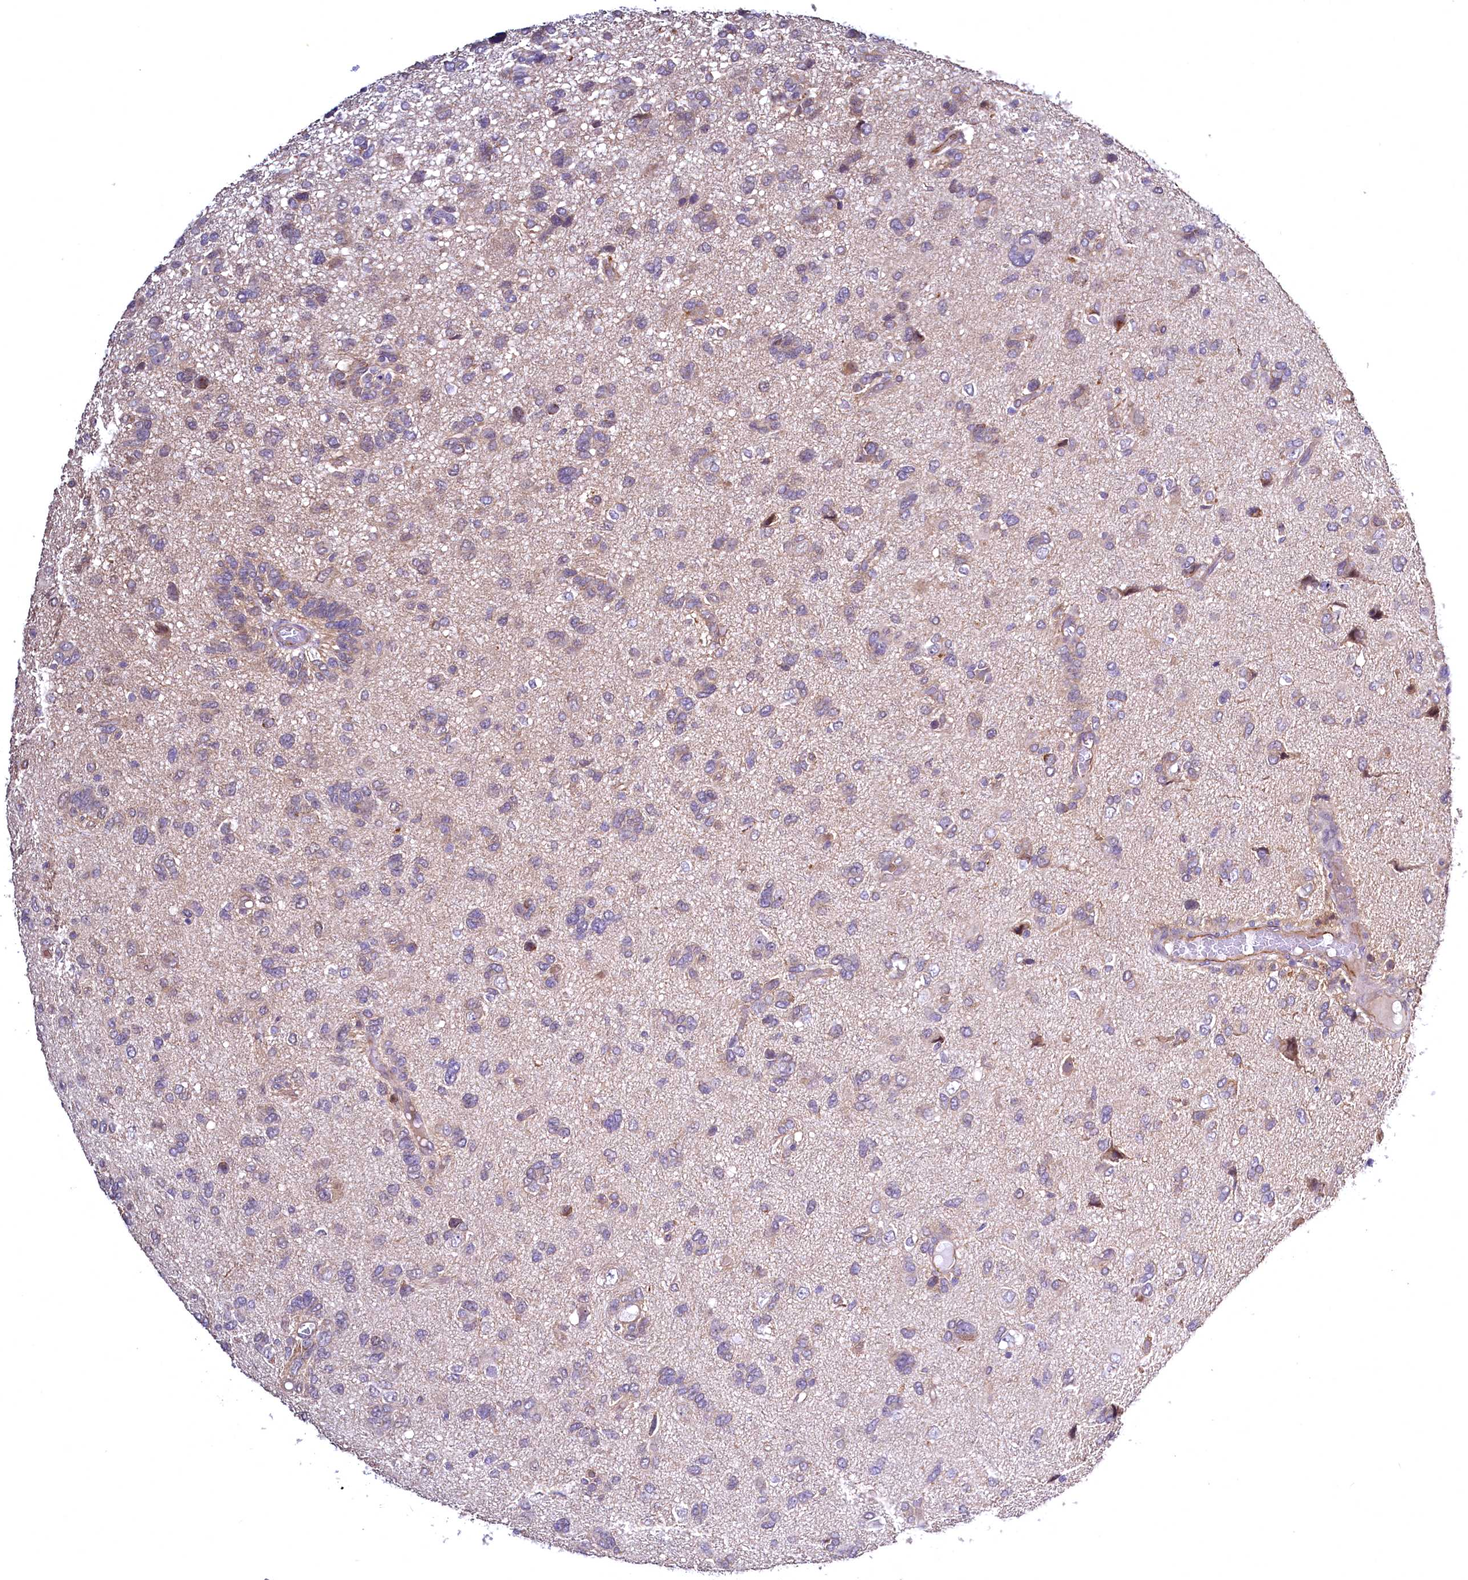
{"staining": {"intensity": "weak", "quantity": "<25%", "location": "cytoplasmic/membranous"}, "tissue": "glioma", "cell_type": "Tumor cells", "image_type": "cancer", "snomed": [{"axis": "morphology", "description": "Glioma, malignant, High grade"}, {"axis": "topography", "description": "Brain"}], "caption": "The immunohistochemistry image has no significant staining in tumor cells of glioma tissue.", "gene": "TBCEL", "patient": {"sex": "female", "age": 59}}